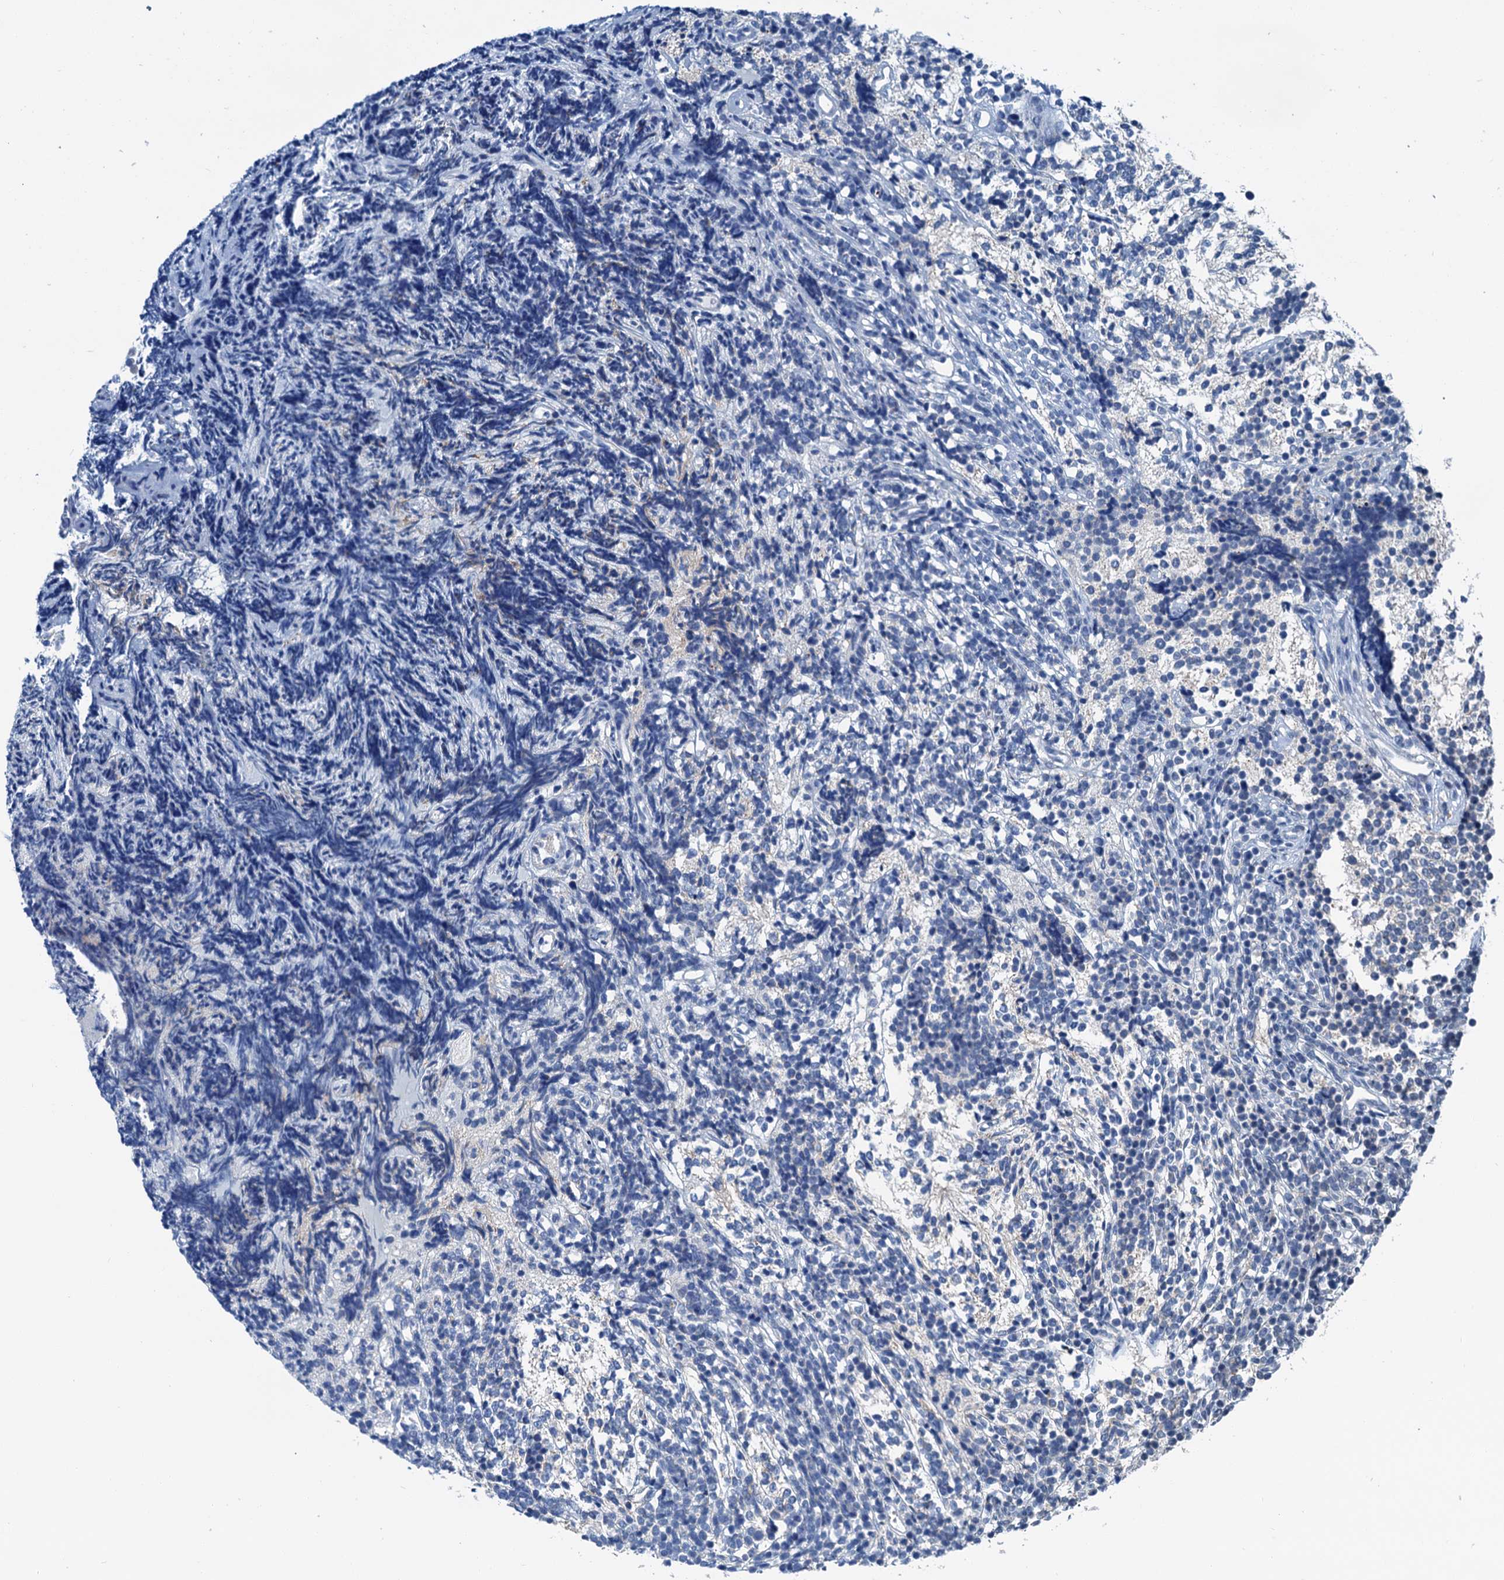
{"staining": {"intensity": "negative", "quantity": "none", "location": "none"}, "tissue": "glioma", "cell_type": "Tumor cells", "image_type": "cancer", "snomed": [{"axis": "morphology", "description": "Glioma, malignant, Low grade"}, {"axis": "topography", "description": "Brain"}], "caption": "Immunohistochemical staining of low-grade glioma (malignant) demonstrates no significant expression in tumor cells.", "gene": "SHLD1", "patient": {"sex": "female", "age": 1}}